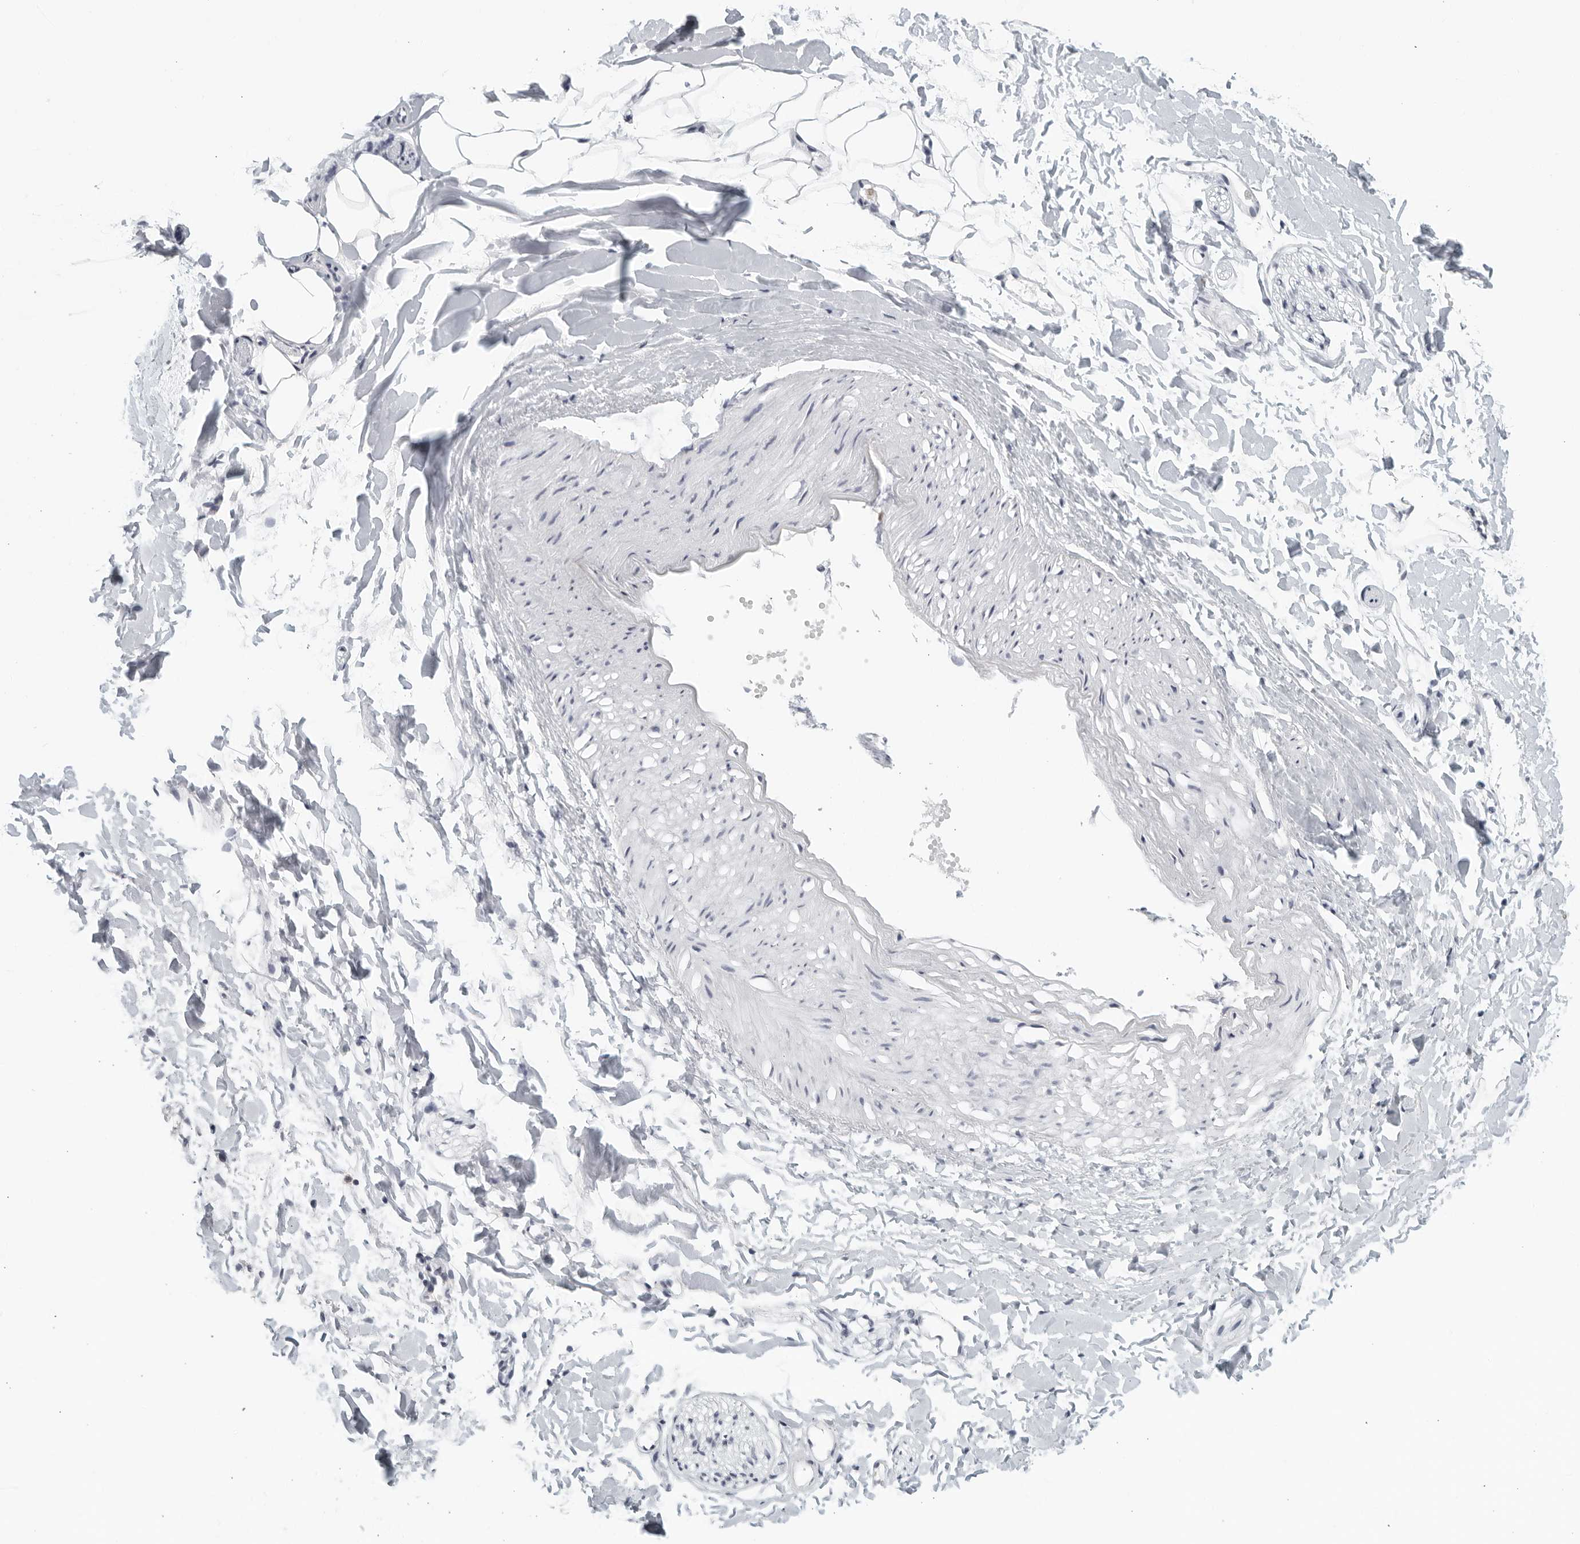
{"staining": {"intensity": "negative", "quantity": "none", "location": "none"}, "tissue": "adipose tissue", "cell_type": "Adipocytes", "image_type": "normal", "snomed": [{"axis": "morphology", "description": "Normal tissue, NOS"}, {"axis": "morphology", "description": "Adenocarcinoma, NOS"}, {"axis": "topography", "description": "Smooth muscle"}, {"axis": "topography", "description": "Colon"}], "caption": "Micrograph shows no significant protein staining in adipocytes of benign adipose tissue.", "gene": "KLK7", "patient": {"sex": "male", "age": 14}}